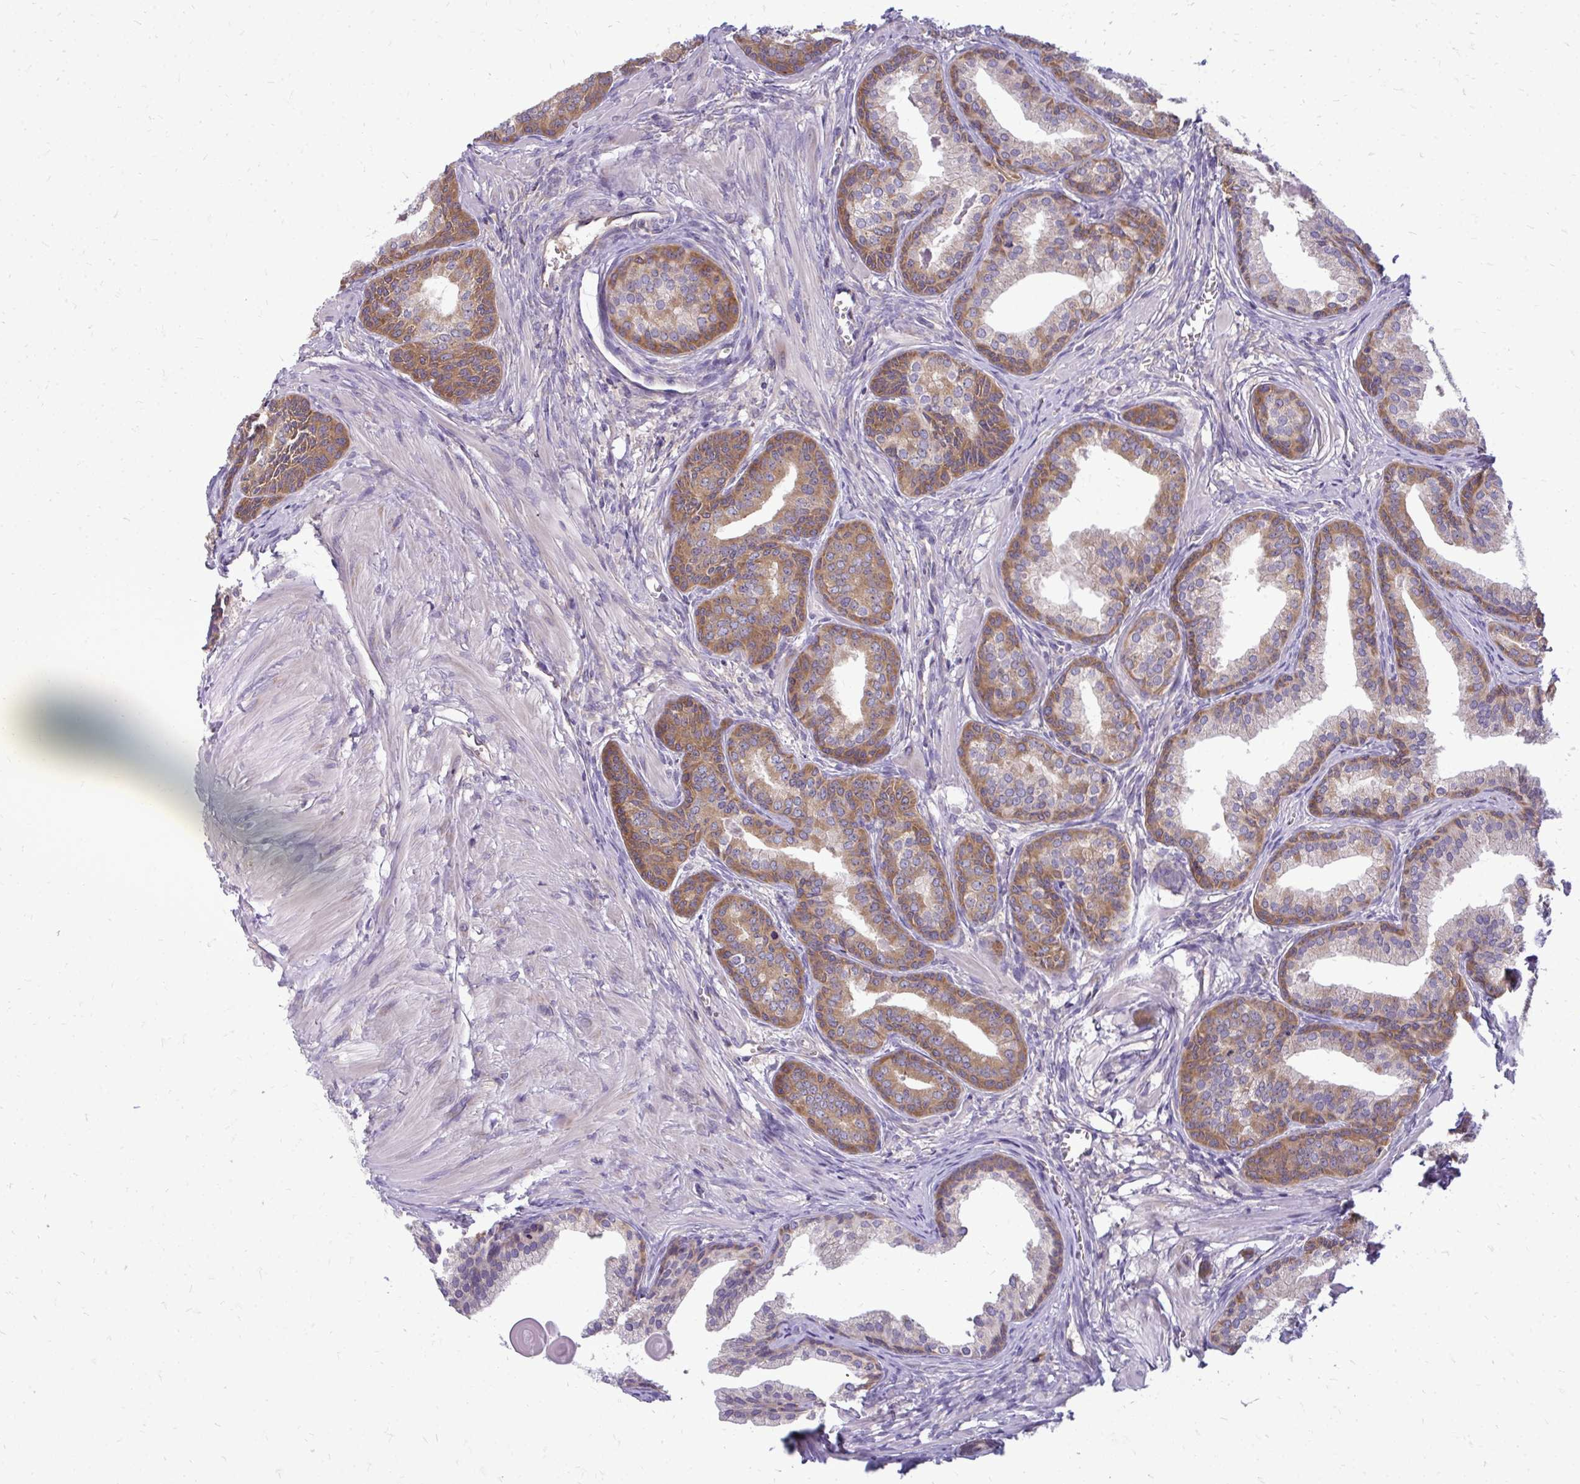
{"staining": {"intensity": "moderate", "quantity": ">75%", "location": "cytoplasmic/membranous"}, "tissue": "prostate cancer", "cell_type": "Tumor cells", "image_type": "cancer", "snomed": [{"axis": "morphology", "description": "Adenocarcinoma, High grade"}, {"axis": "topography", "description": "Prostate"}], "caption": "DAB (3,3'-diaminobenzidine) immunohistochemical staining of human prostate cancer demonstrates moderate cytoplasmic/membranous protein expression in about >75% of tumor cells.", "gene": "RPLP2", "patient": {"sex": "male", "age": 68}}